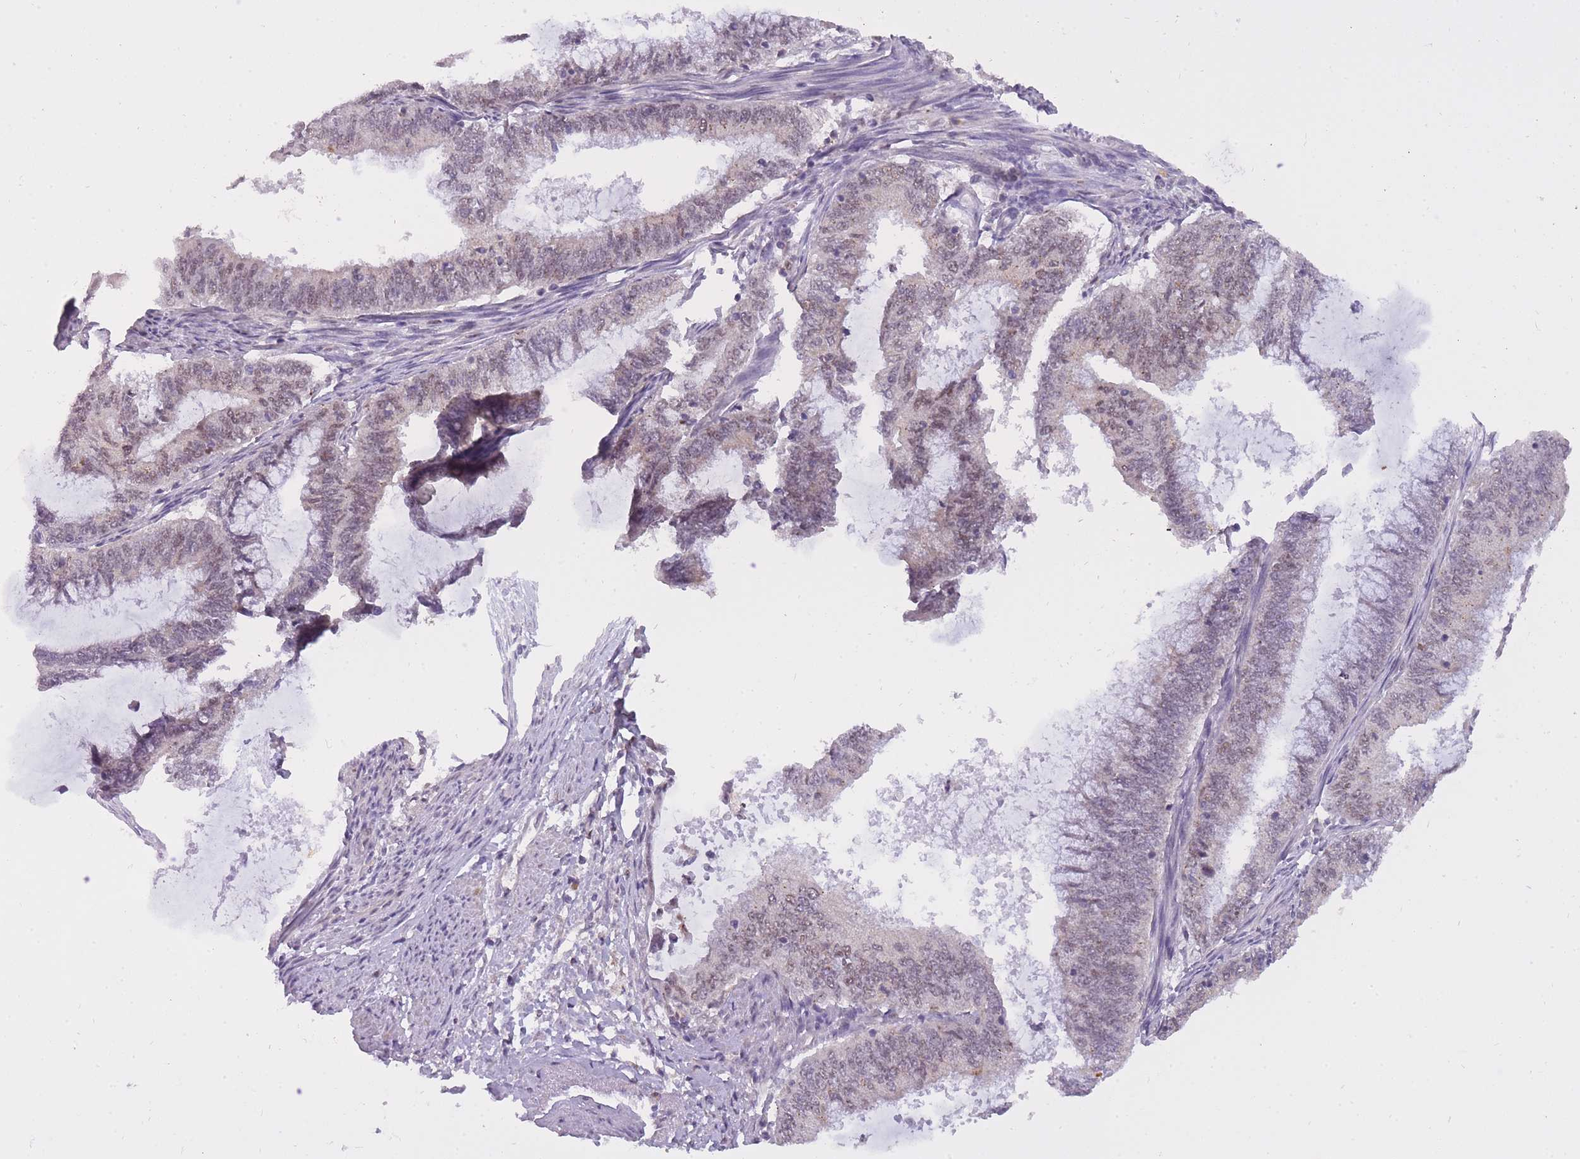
{"staining": {"intensity": "weak", "quantity": "25%-75%", "location": "cytoplasmic/membranous,nuclear"}, "tissue": "endometrial cancer", "cell_type": "Tumor cells", "image_type": "cancer", "snomed": [{"axis": "morphology", "description": "Adenocarcinoma, NOS"}, {"axis": "topography", "description": "Endometrium"}], "caption": "IHC histopathology image of adenocarcinoma (endometrial) stained for a protein (brown), which shows low levels of weak cytoplasmic/membranous and nuclear positivity in about 25%-75% of tumor cells.", "gene": "TIGD1", "patient": {"sex": "female", "age": 51}}